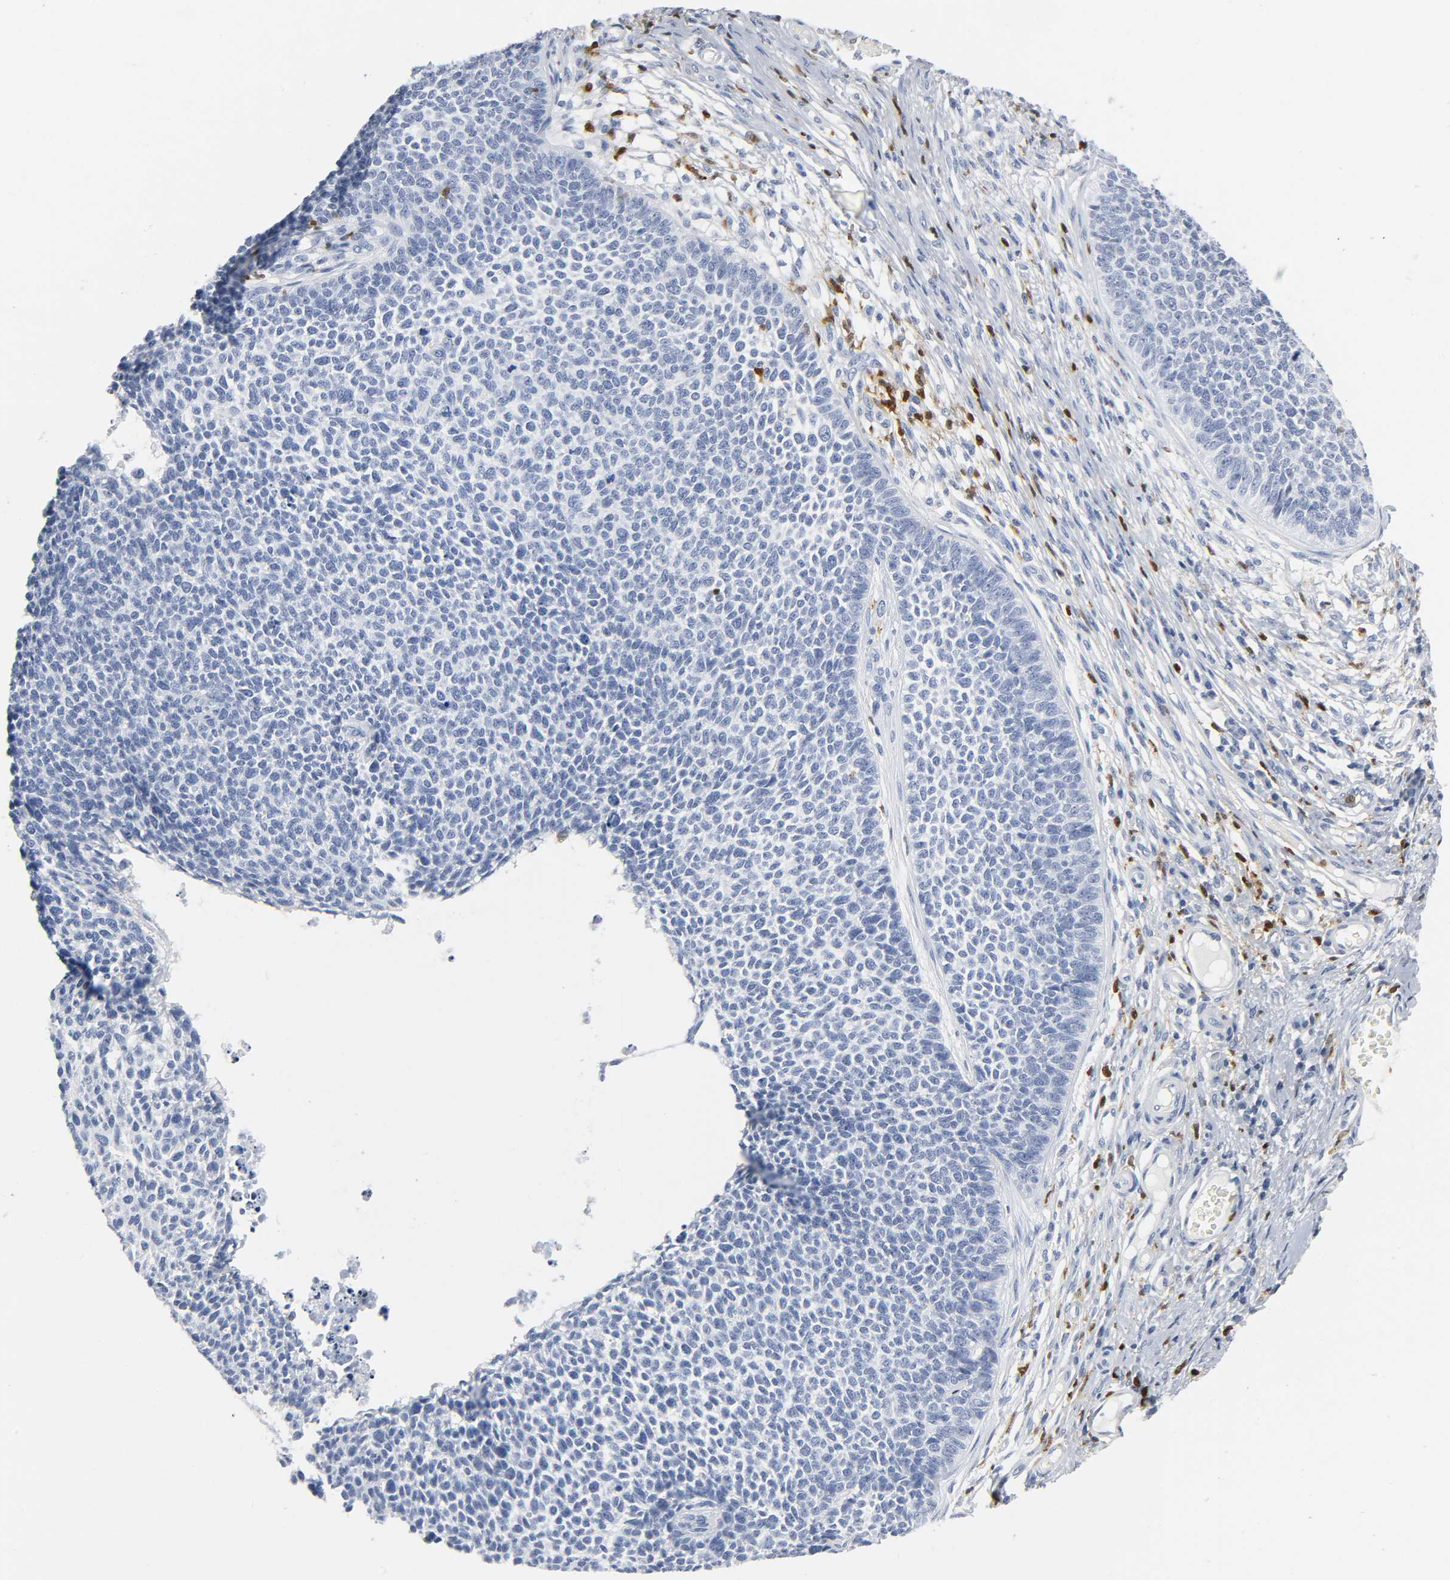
{"staining": {"intensity": "negative", "quantity": "none", "location": "none"}, "tissue": "skin cancer", "cell_type": "Tumor cells", "image_type": "cancer", "snomed": [{"axis": "morphology", "description": "Basal cell carcinoma"}, {"axis": "topography", "description": "Skin"}], "caption": "Immunohistochemistry histopathology image of neoplastic tissue: skin cancer stained with DAB reveals no significant protein positivity in tumor cells. (DAB immunohistochemistry with hematoxylin counter stain).", "gene": "DOK2", "patient": {"sex": "female", "age": 84}}